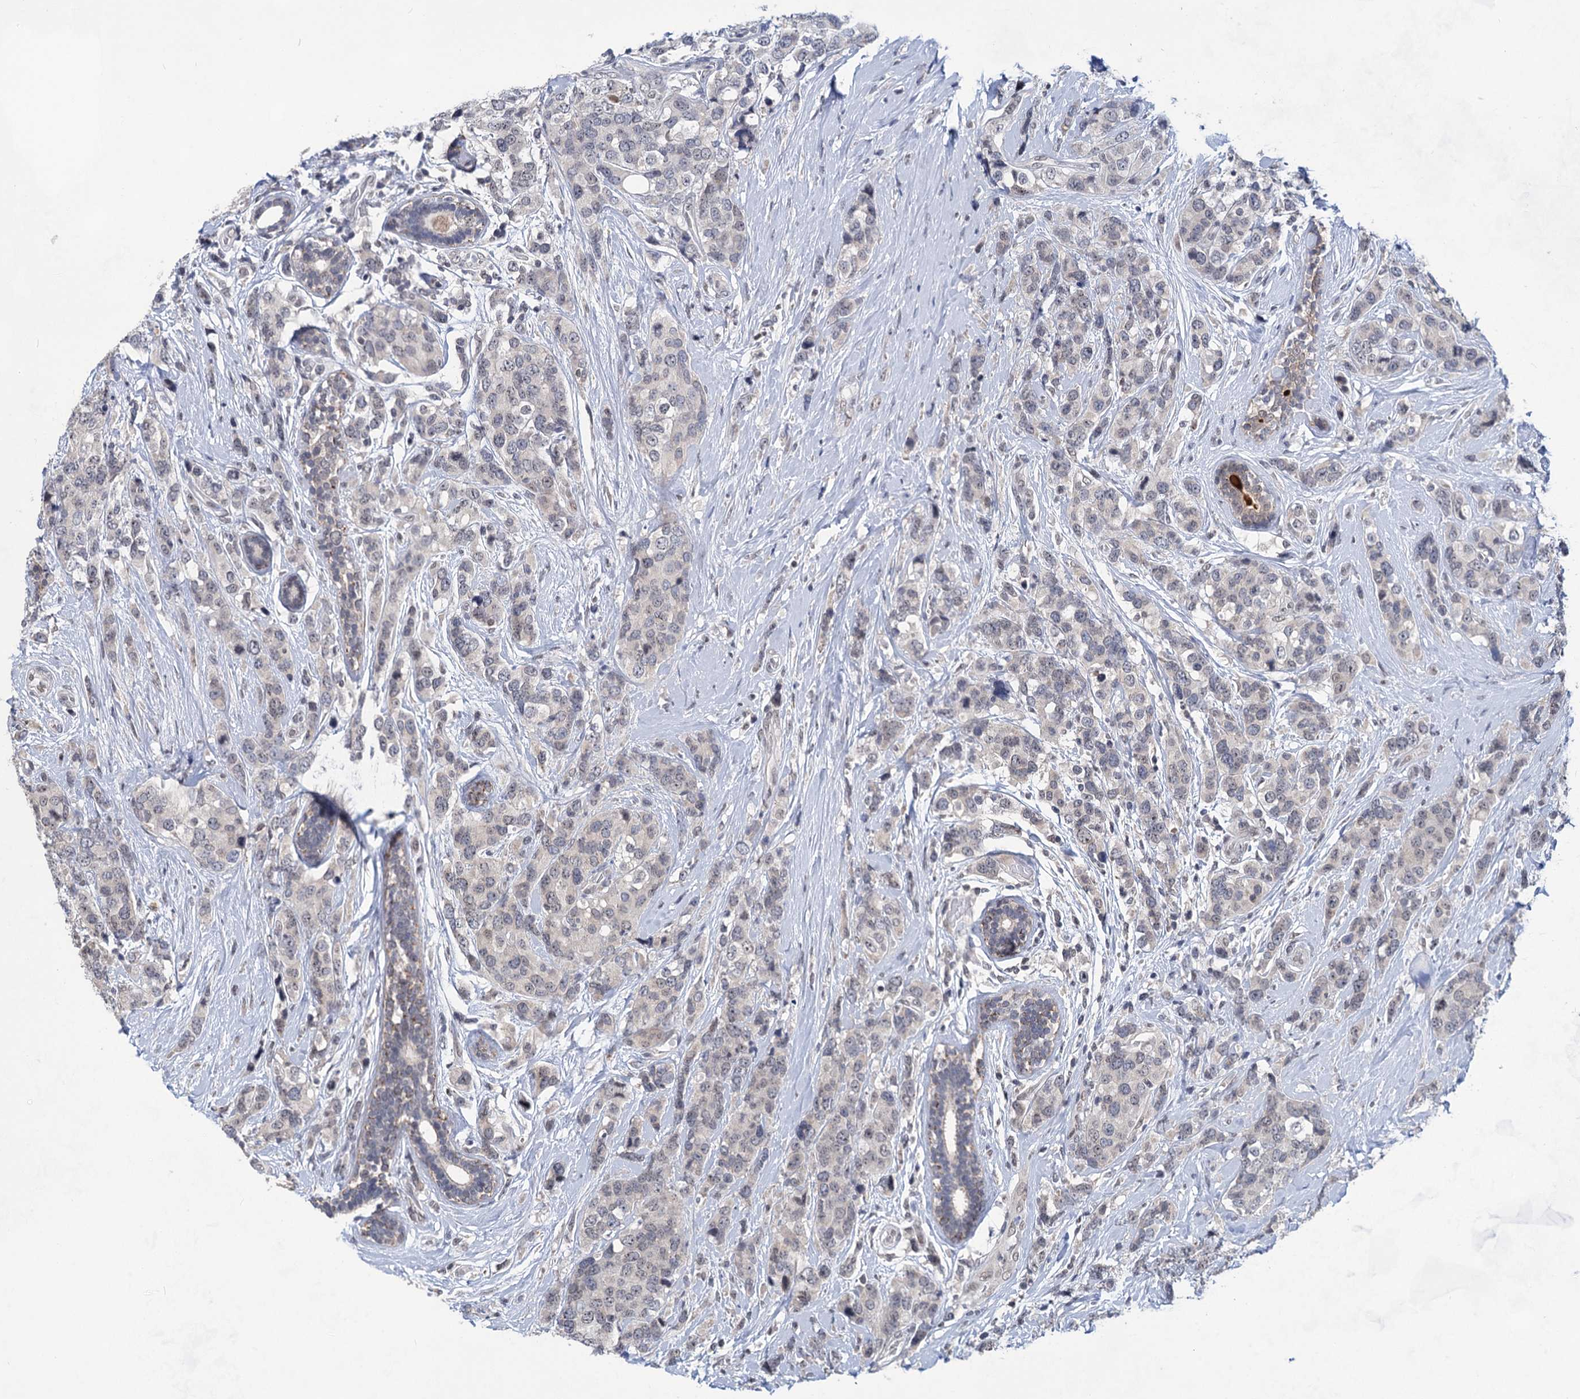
{"staining": {"intensity": "negative", "quantity": "none", "location": "none"}, "tissue": "breast cancer", "cell_type": "Tumor cells", "image_type": "cancer", "snomed": [{"axis": "morphology", "description": "Lobular carcinoma"}, {"axis": "topography", "description": "Breast"}], "caption": "Tumor cells are negative for brown protein staining in breast cancer (lobular carcinoma).", "gene": "TTC17", "patient": {"sex": "female", "age": 59}}